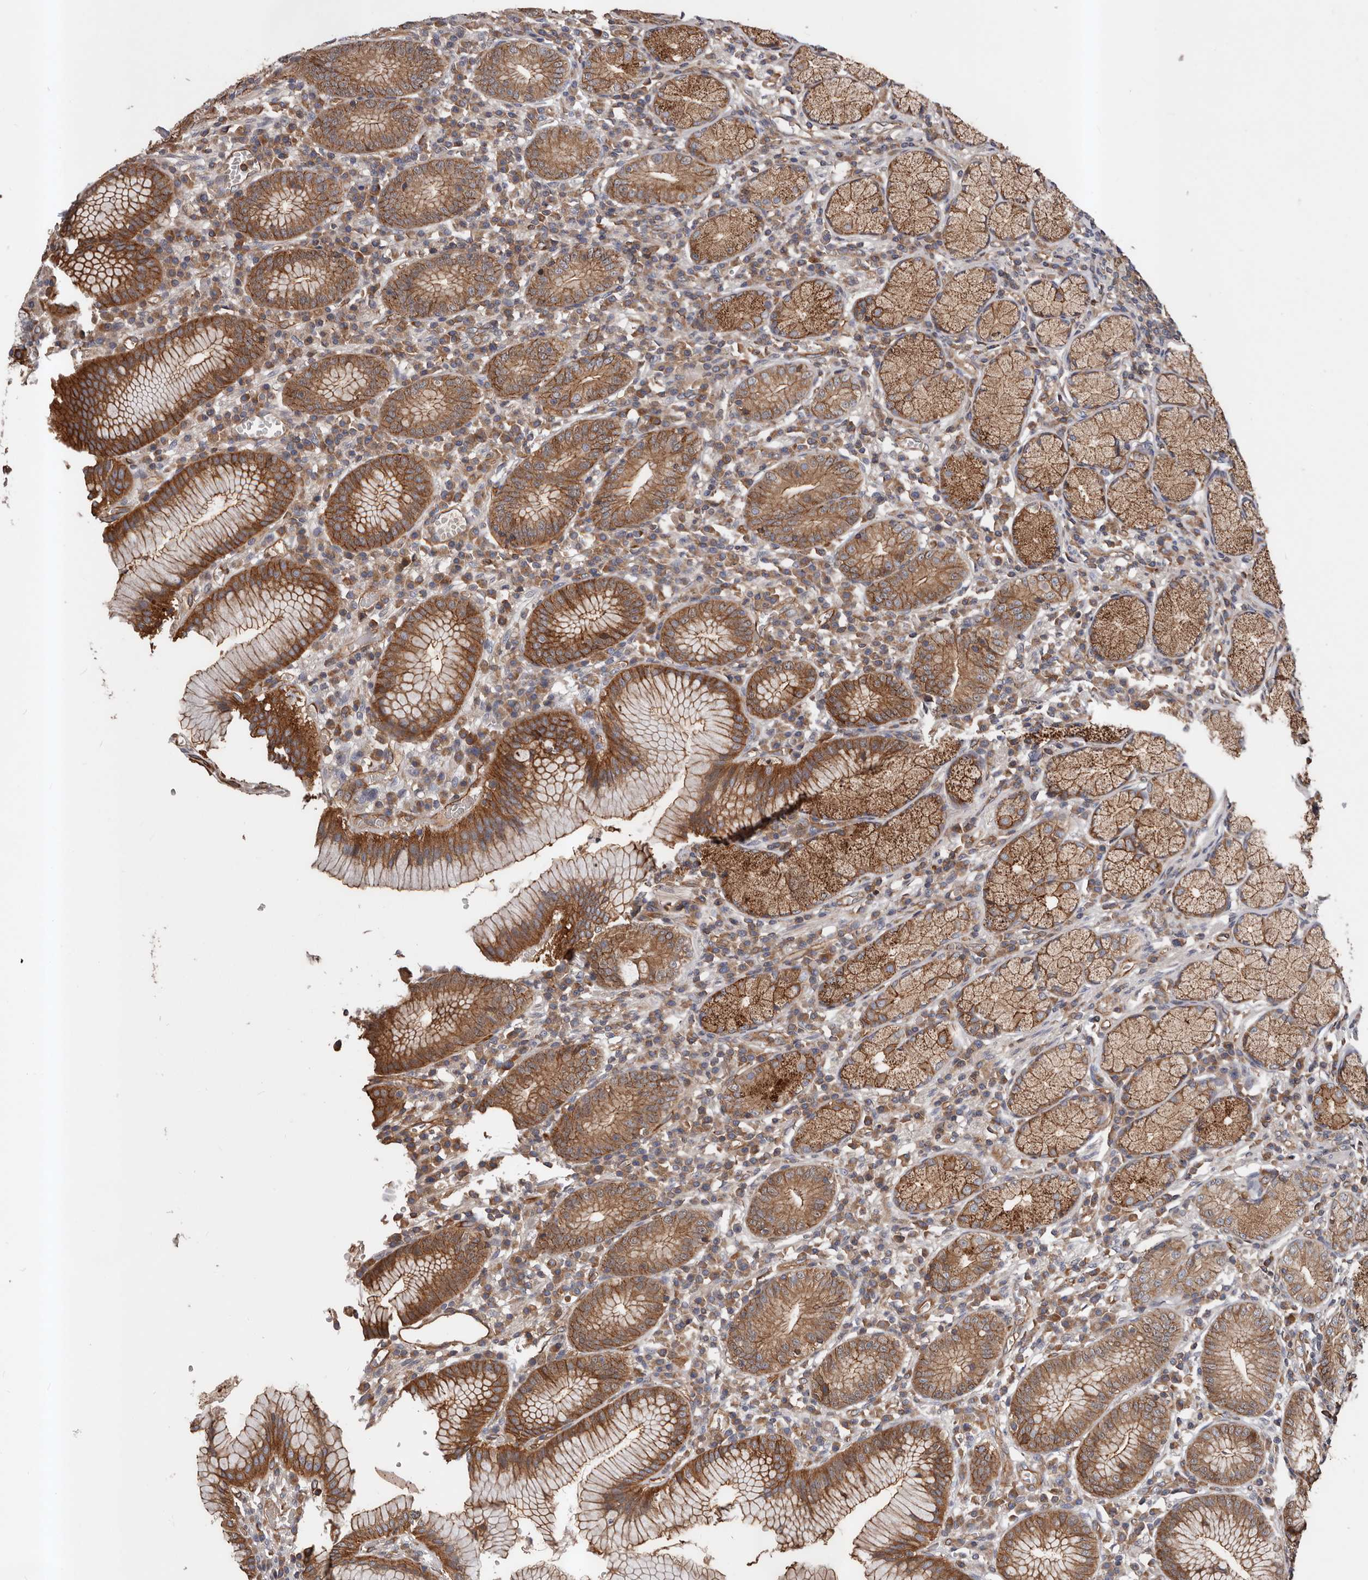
{"staining": {"intensity": "moderate", "quantity": ">75%", "location": "cytoplasmic/membranous"}, "tissue": "stomach", "cell_type": "Glandular cells", "image_type": "normal", "snomed": [{"axis": "morphology", "description": "Normal tissue, NOS"}, {"axis": "topography", "description": "Stomach"}], "caption": "This micrograph demonstrates normal stomach stained with immunohistochemistry (IHC) to label a protein in brown. The cytoplasmic/membranous of glandular cells show moderate positivity for the protein. Nuclei are counter-stained blue.", "gene": "PNRC2", "patient": {"sex": "male", "age": 55}}